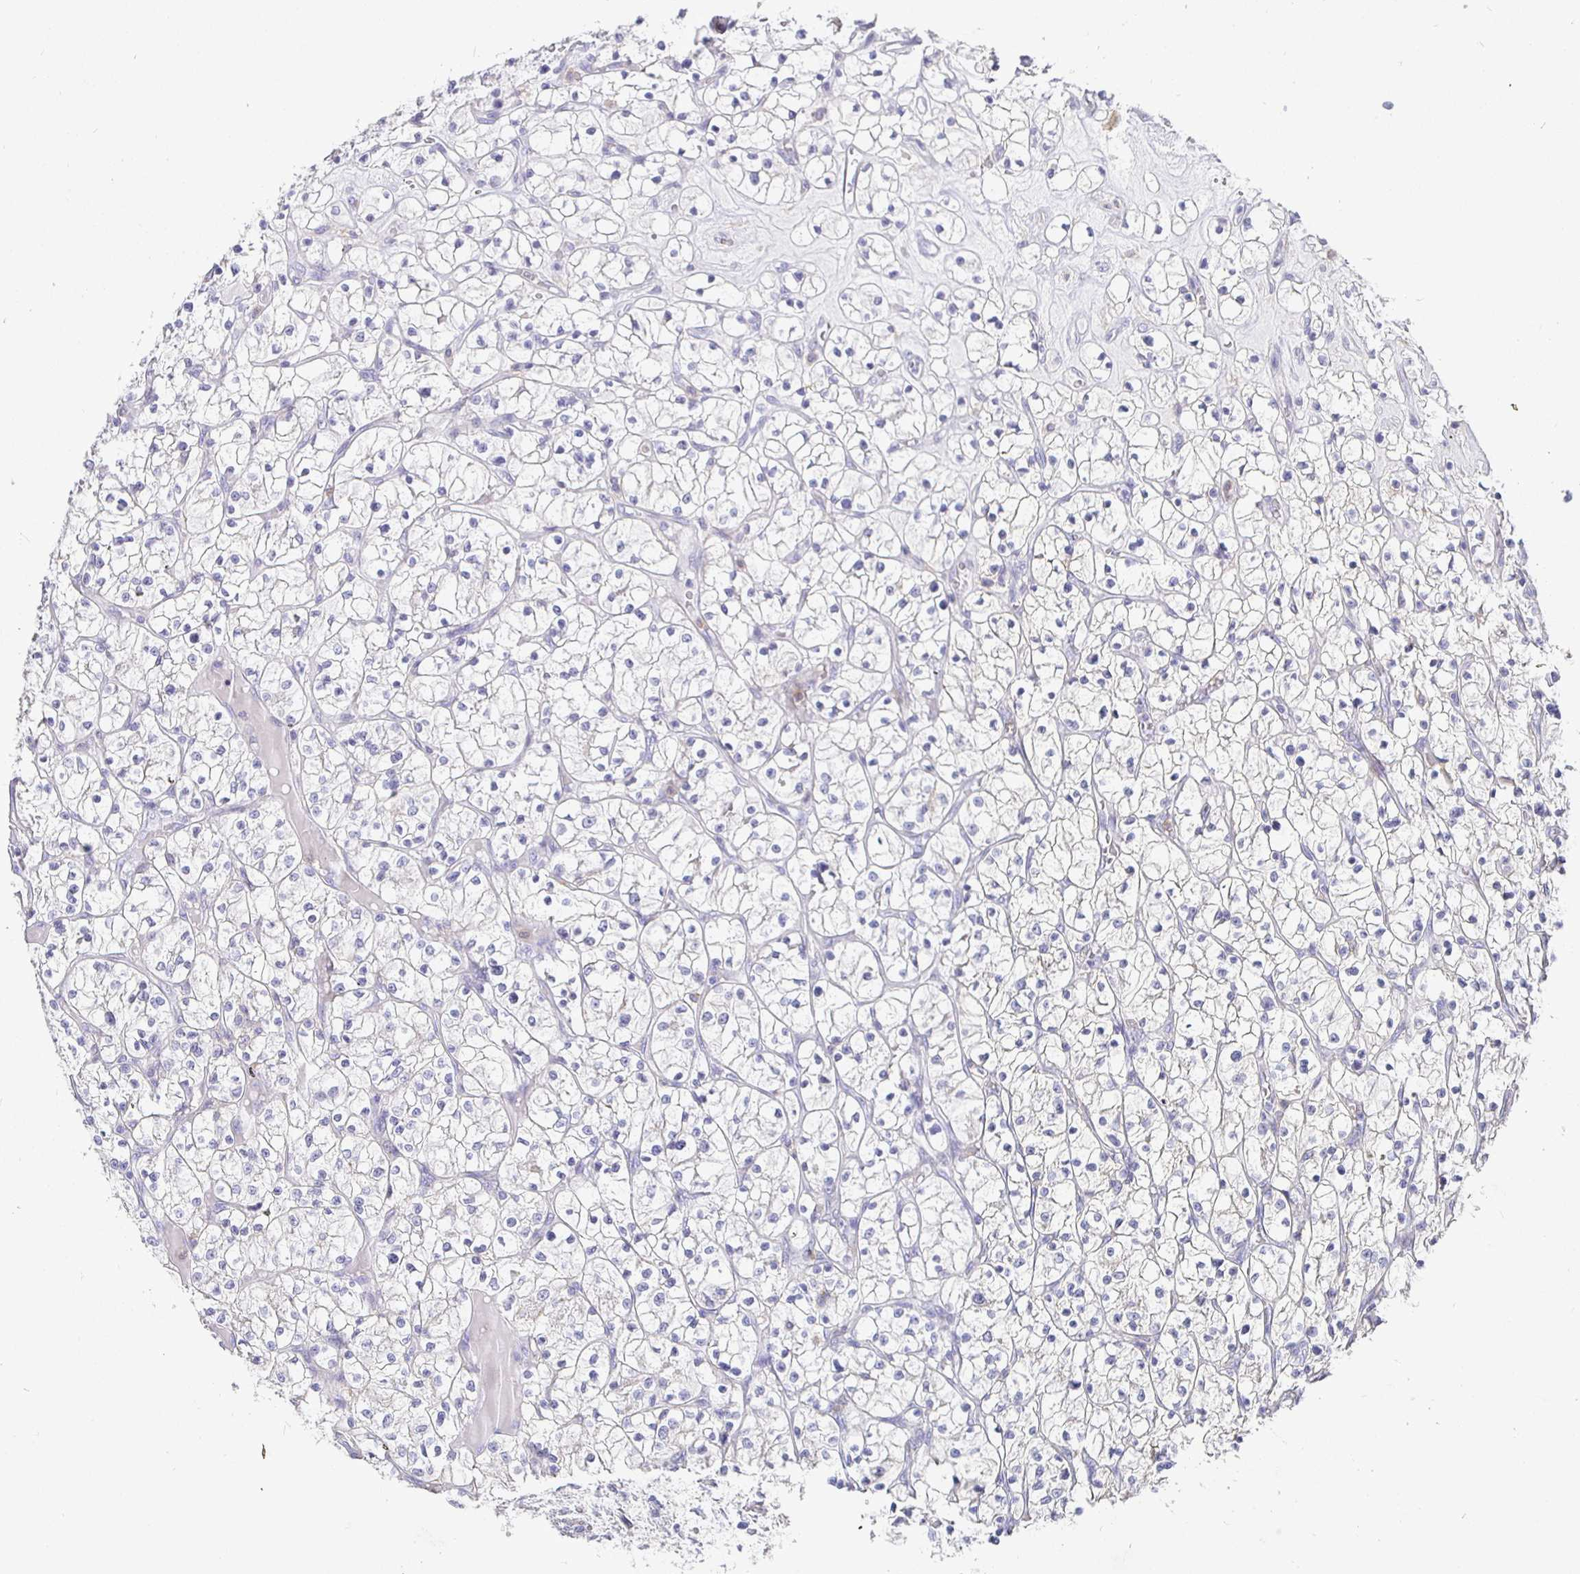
{"staining": {"intensity": "negative", "quantity": "none", "location": "none"}, "tissue": "renal cancer", "cell_type": "Tumor cells", "image_type": "cancer", "snomed": [{"axis": "morphology", "description": "Adenocarcinoma, NOS"}, {"axis": "topography", "description": "Kidney"}], "caption": "An immunohistochemistry photomicrograph of adenocarcinoma (renal) is shown. There is no staining in tumor cells of adenocarcinoma (renal).", "gene": "SIRPA", "patient": {"sex": "female", "age": 64}}